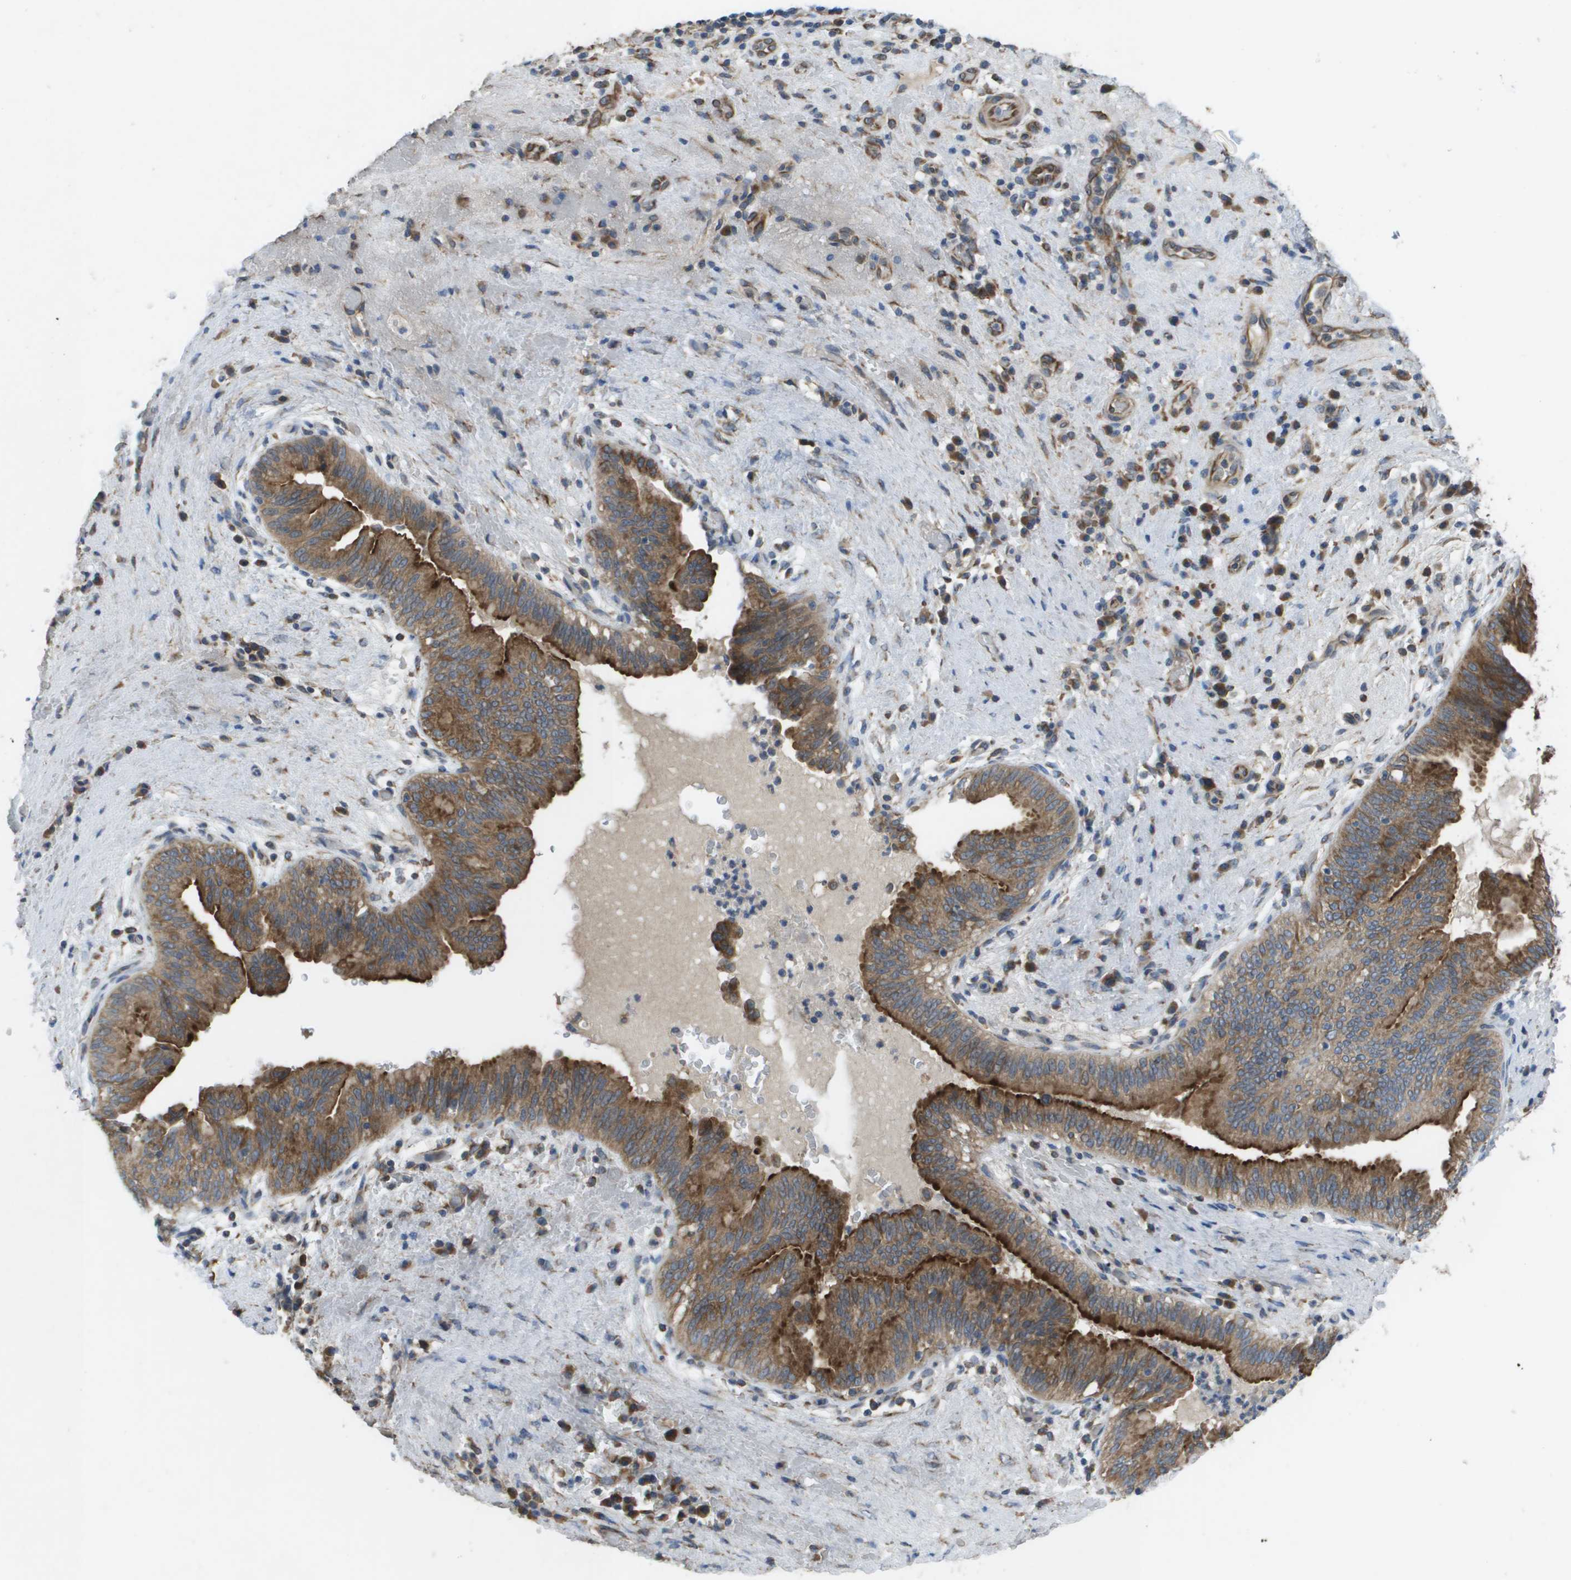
{"staining": {"intensity": "strong", "quantity": ">75%", "location": "cytoplasmic/membranous"}, "tissue": "liver cancer", "cell_type": "Tumor cells", "image_type": "cancer", "snomed": [{"axis": "morphology", "description": "Cholangiocarcinoma"}, {"axis": "topography", "description": "Liver"}], "caption": "This histopathology image reveals liver cancer stained with IHC to label a protein in brown. The cytoplasmic/membranous of tumor cells show strong positivity for the protein. Nuclei are counter-stained blue.", "gene": "CLCN2", "patient": {"sex": "female", "age": 38}}